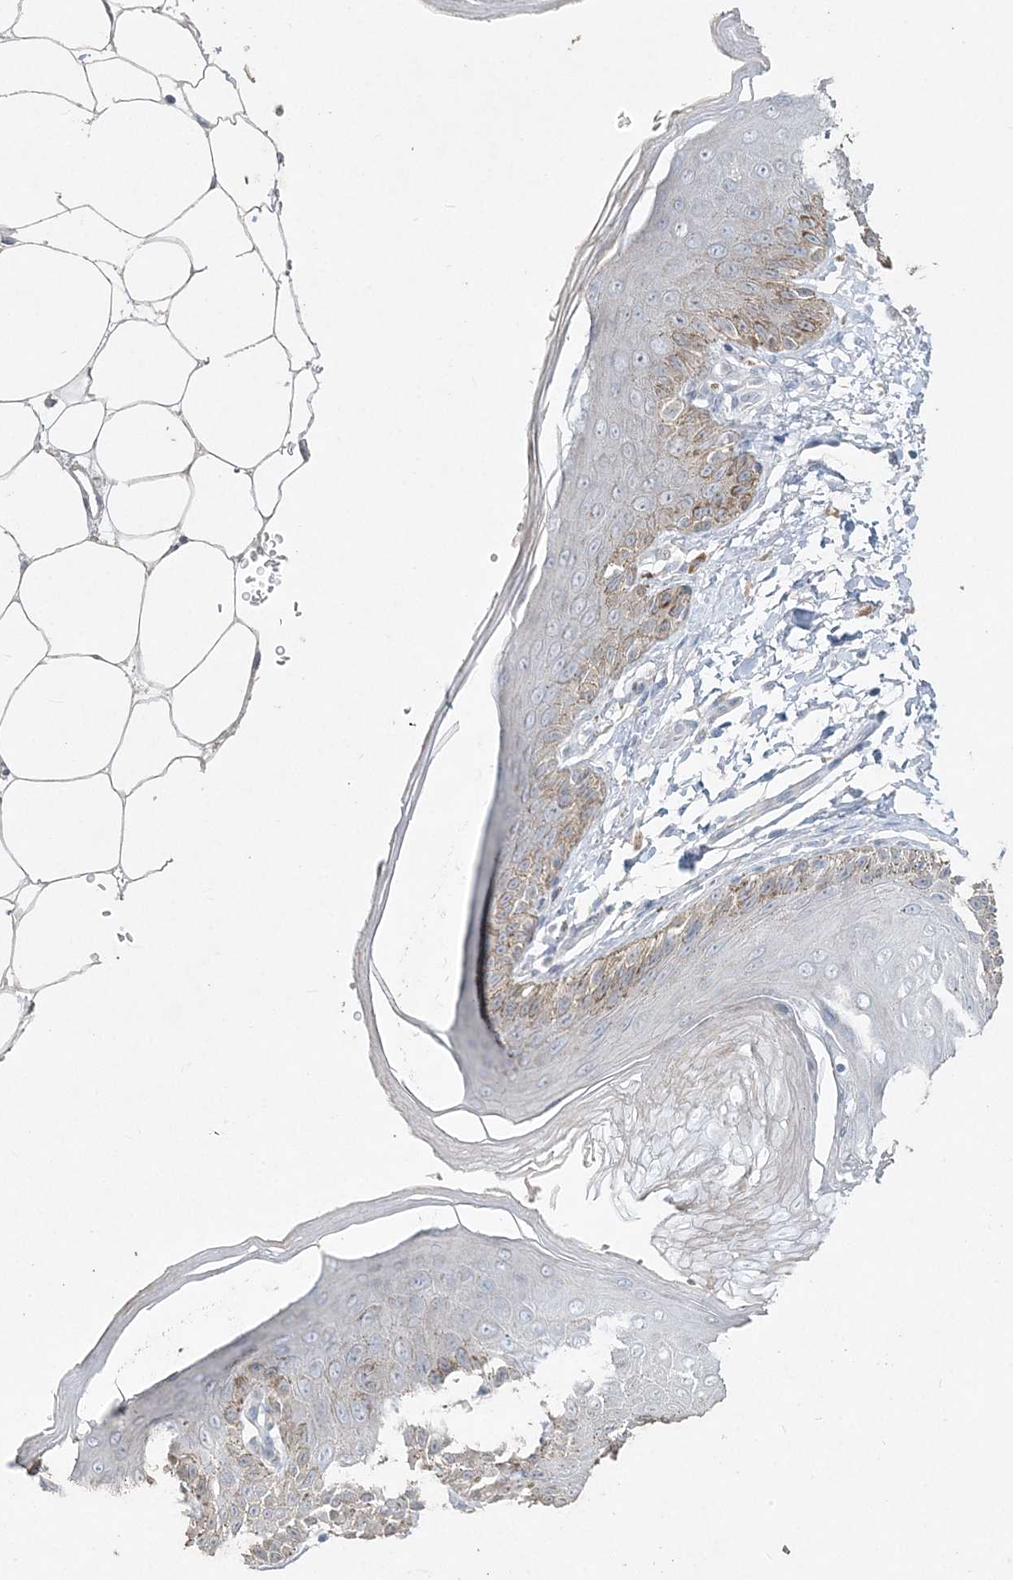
{"staining": {"intensity": "weak", "quantity": "<25%", "location": "cytoplasmic/membranous"}, "tissue": "skin", "cell_type": "Epidermal cells", "image_type": "normal", "snomed": [{"axis": "morphology", "description": "Normal tissue, NOS"}, {"axis": "topography", "description": "Anal"}], "caption": "DAB (3,3'-diaminobenzidine) immunohistochemical staining of unremarkable human skin displays no significant staining in epidermal cells.", "gene": "DNAH5", "patient": {"sex": "male", "age": 44}}